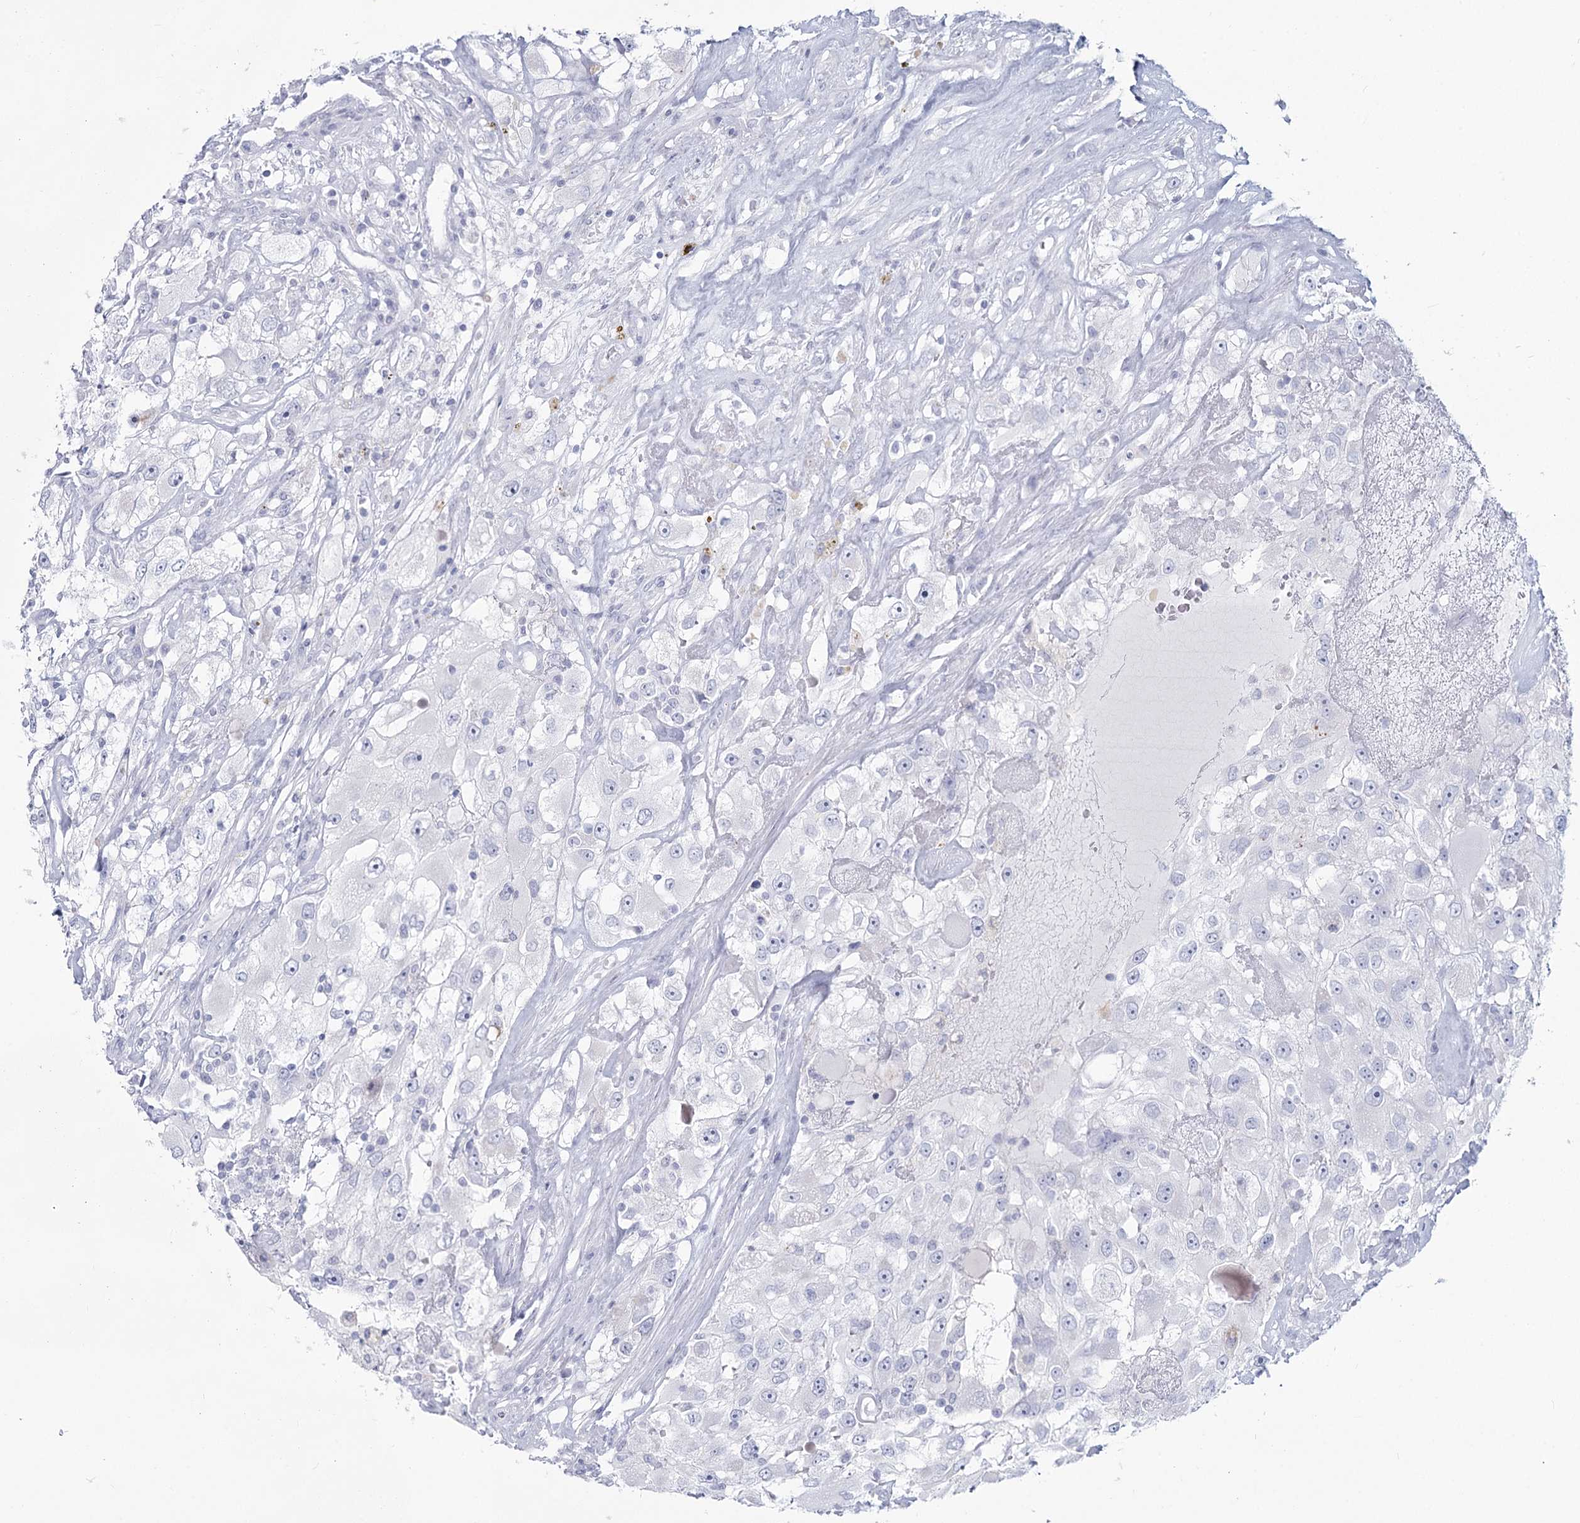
{"staining": {"intensity": "negative", "quantity": "none", "location": "none"}, "tissue": "renal cancer", "cell_type": "Tumor cells", "image_type": "cancer", "snomed": [{"axis": "morphology", "description": "Adenocarcinoma, NOS"}, {"axis": "topography", "description": "Kidney"}], "caption": "Tumor cells show no significant expression in renal adenocarcinoma.", "gene": "SLC6A19", "patient": {"sex": "female", "age": 52}}